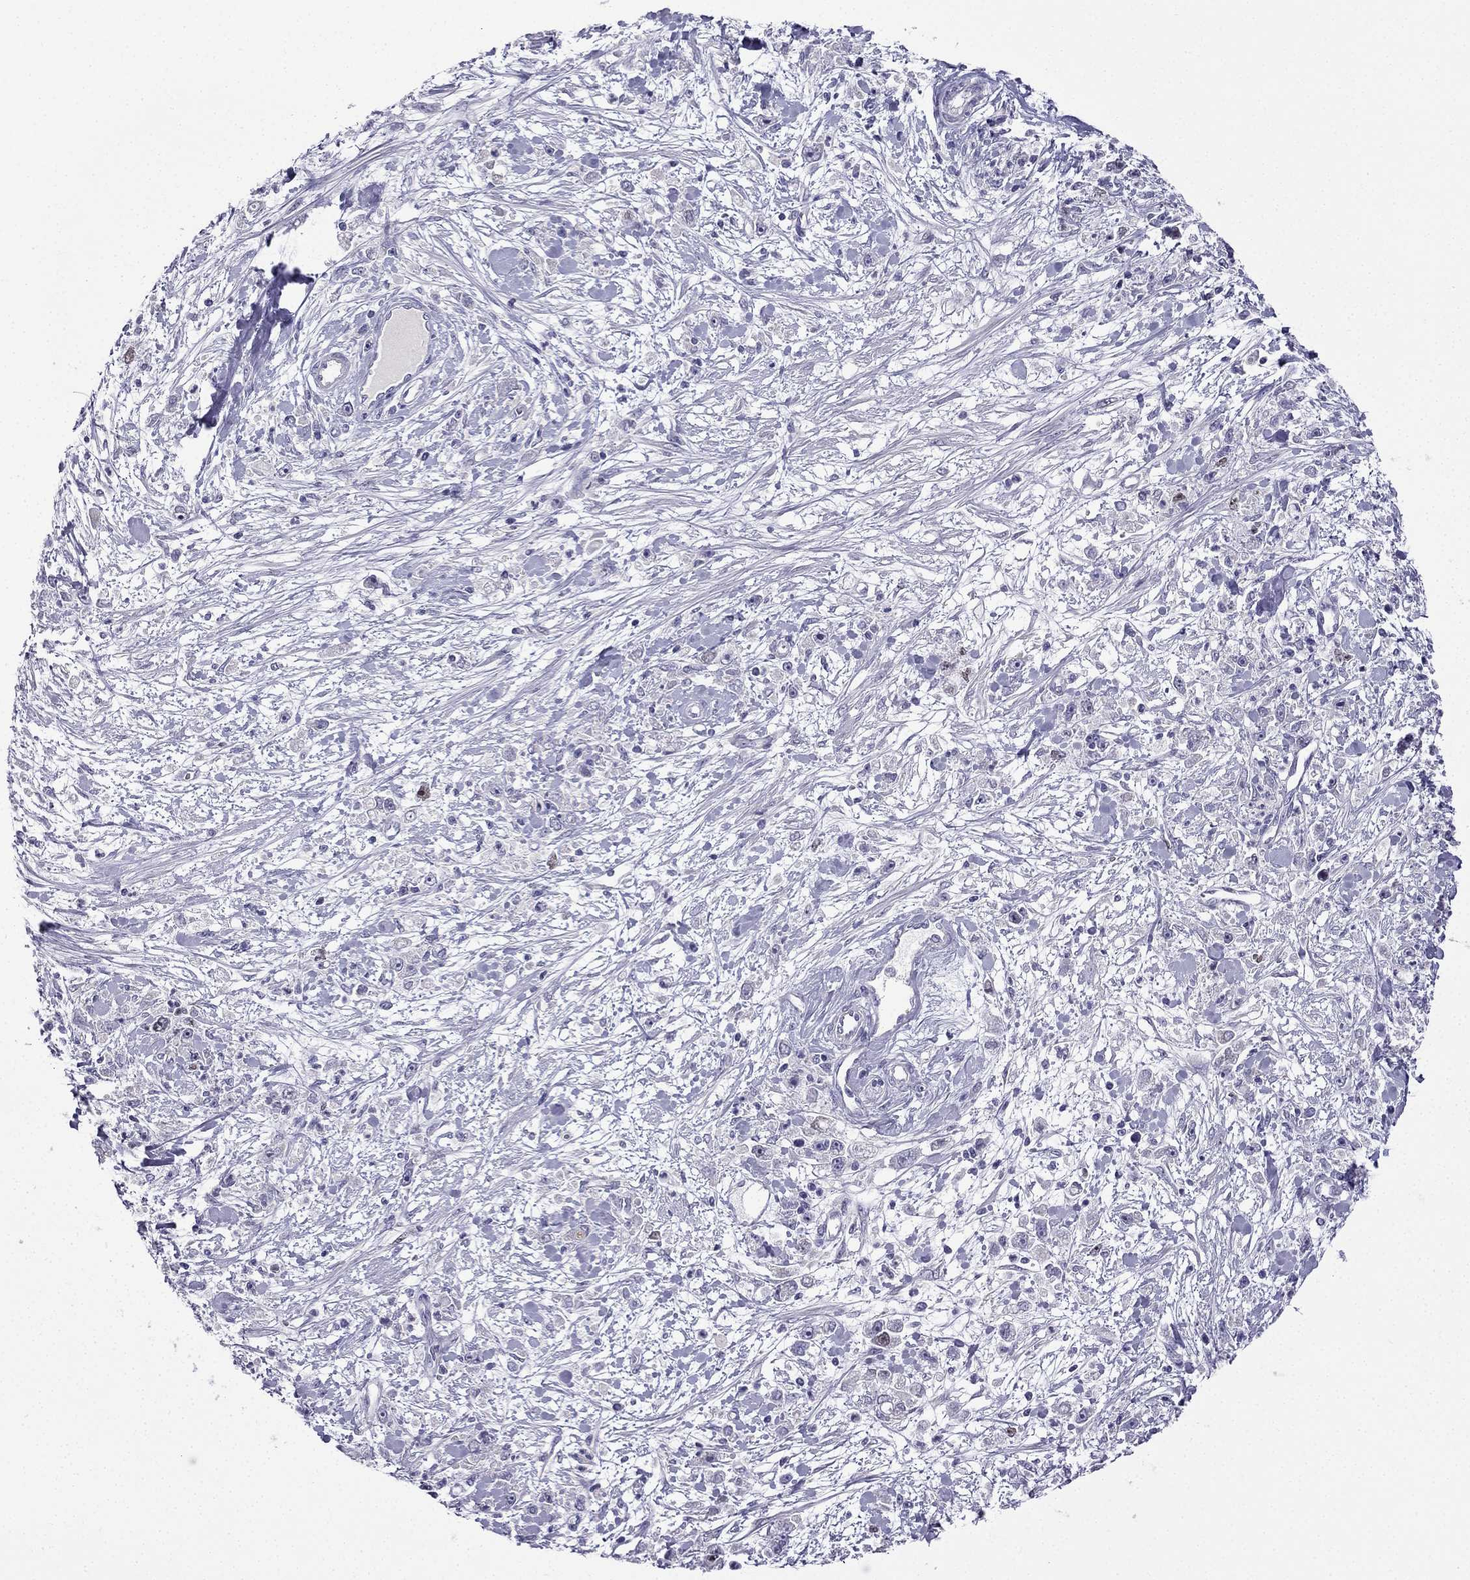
{"staining": {"intensity": "weak", "quantity": "<25%", "location": "nuclear"}, "tissue": "stomach cancer", "cell_type": "Tumor cells", "image_type": "cancer", "snomed": [{"axis": "morphology", "description": "Adenocarcinoma, NOS"}, {"axis": "topography", "description": "Stomach"}], "caption": "A histopathology image of stomach cancer (adenocarcinoma) stained for a protein shows no brown staining in tumor cells.", "gene": "UHRF1", "patient": {"sex": "female", "age": 59}}